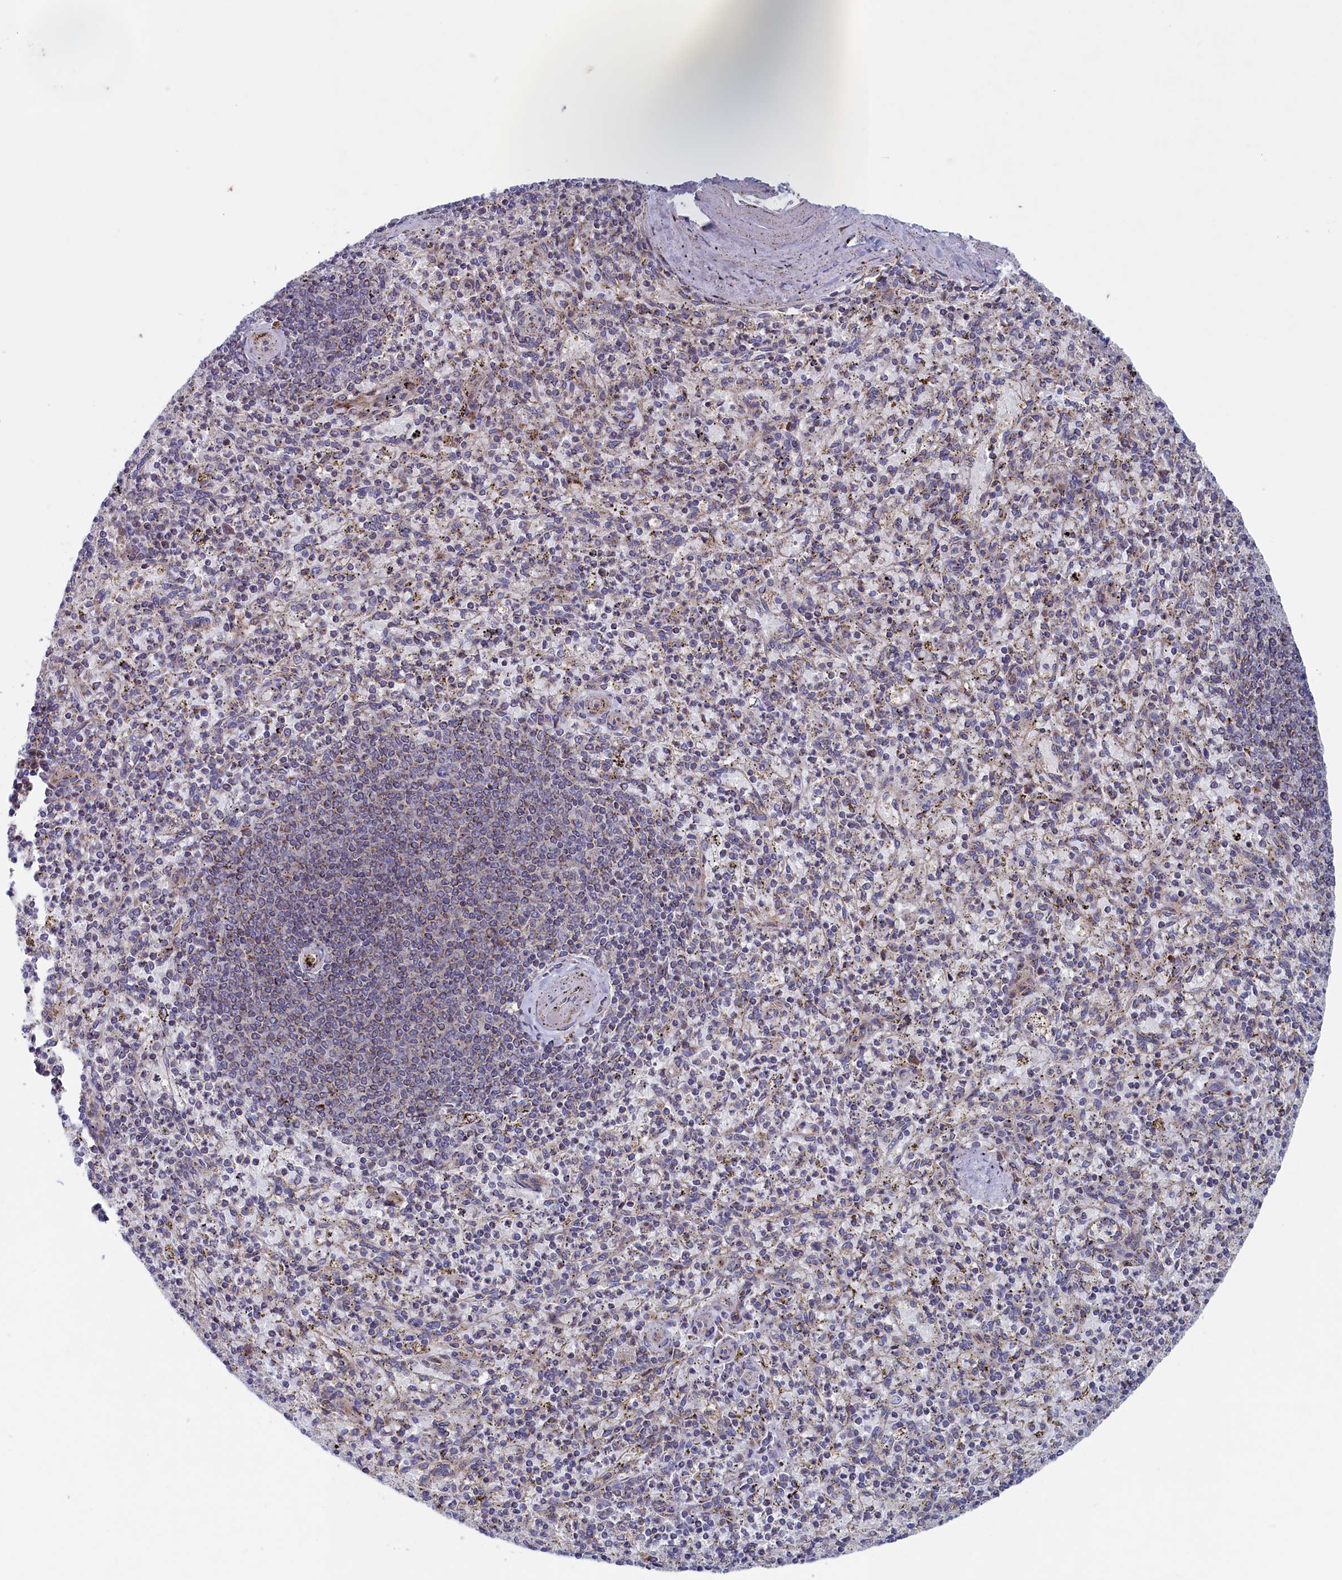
{"staining": {"intensity": "negative", "quantity": "none", "location": "none"}, "tissue": "spleen", "cell_type": "Cells in red pulp", "image_type": "normal", "snomed": [{"axis": "morphology", "description": "Normal tissue, NOS"}, {"axis": "topography", "description": "Spleen"}], "caption": "DAB (3,3'-diaminobenzidine) immunohistochemical staining of normal spleen demonstrates no significant staining in cells in red pulp. The staining was performed using DAB to visualize the protein expression in brown, while the nuclei were stained in blue with hematoxylin (Magnification: 20x).", "gene": "MTFMT", "patient": {"sex": "male", "age": 72}}